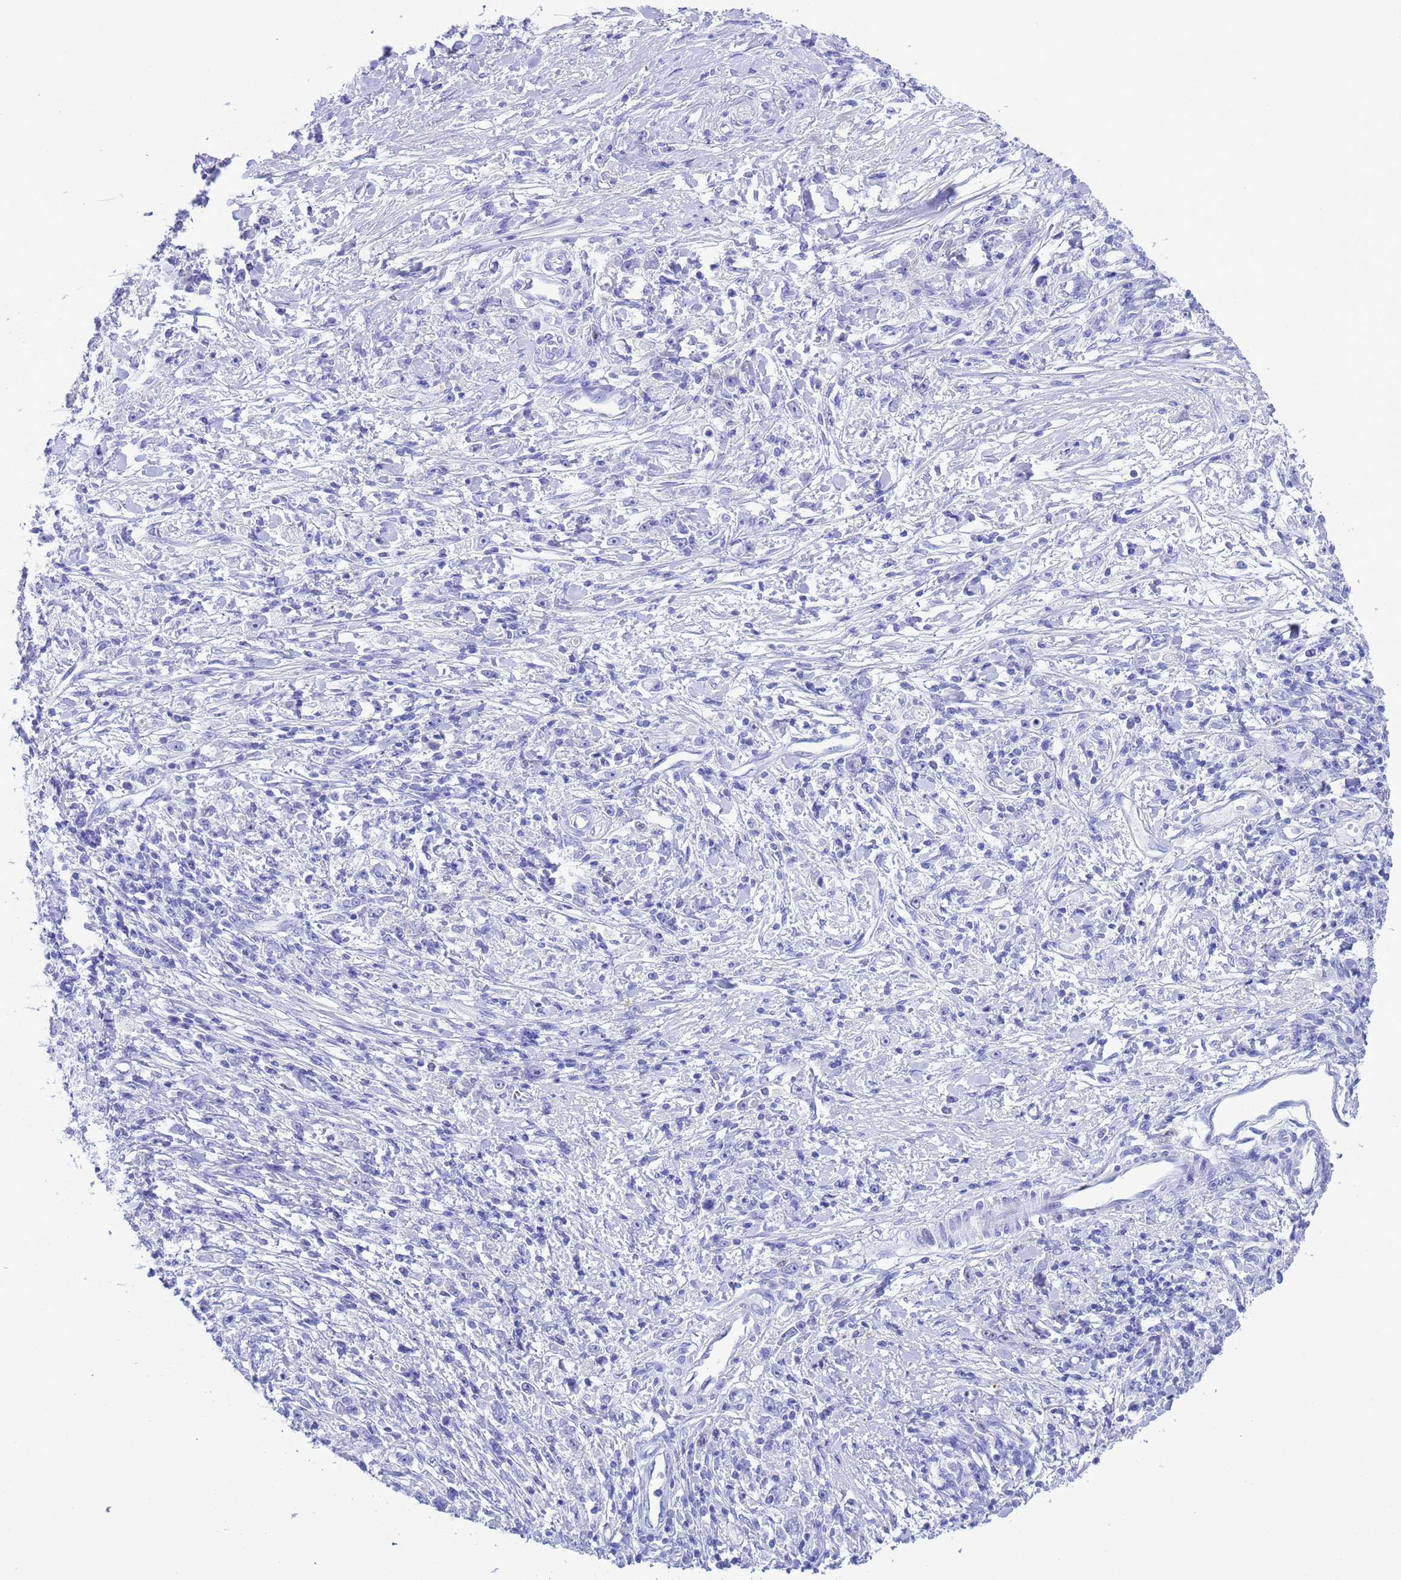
{"staining": {"intensity": "negative", "quantity": "none", "location": "none"}, "tissue": "stomach cancer", "cell_type": "Tumor cells", "image_type": "cancer", "snomed": [{"axis": "morphology", "description": "Adenocarcinoma, NOS"}, {"axis": "topography", "description": "Stomach"}], "caption": "Human stomach cancer stained for a protein using immunohistochemistry (IHC) shows no staining in tumor cells.", "gene": "GSTM1", "patient": {"sex": "female", "age": 59}}